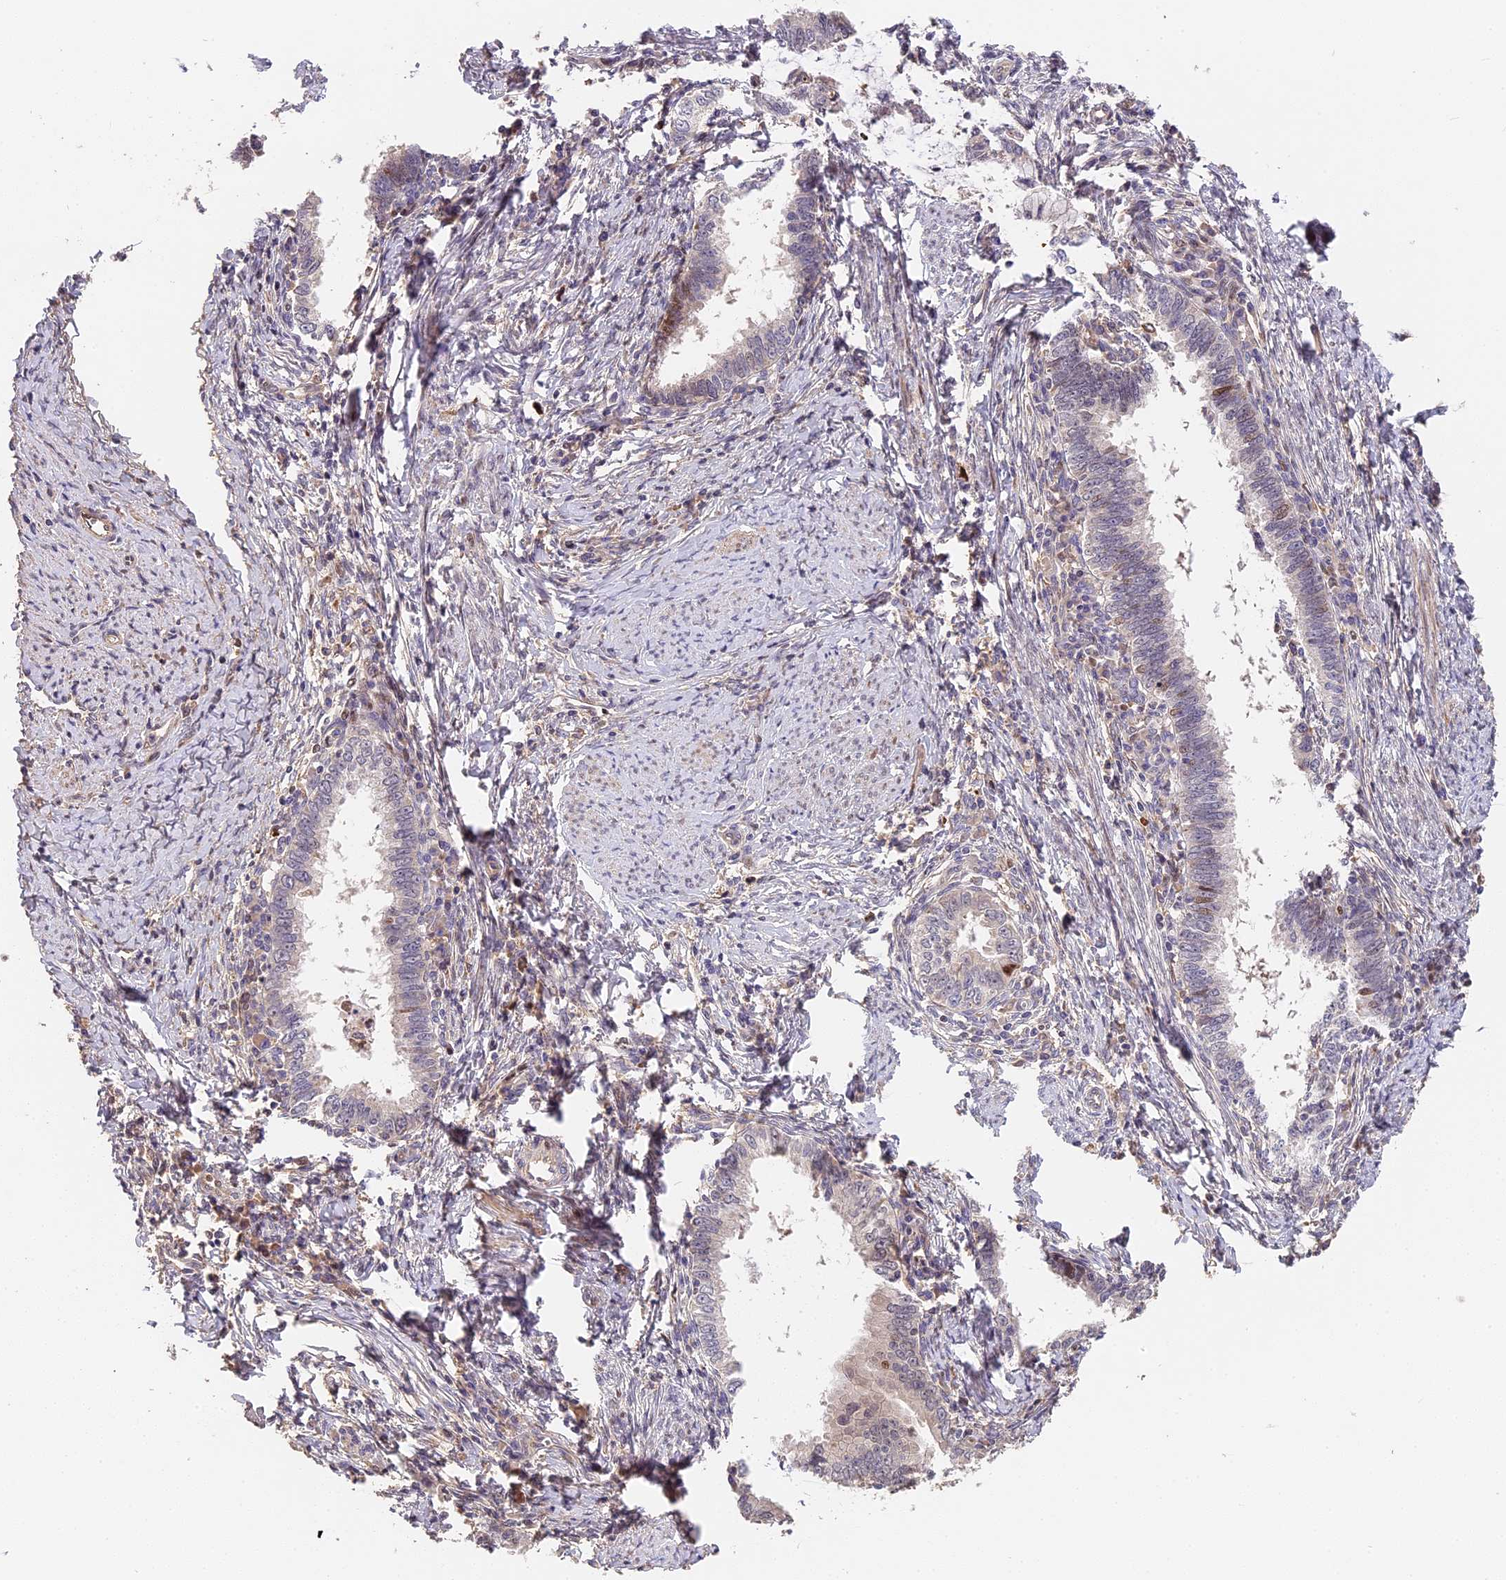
{"staining": {"intensity": "weak", "quantity": "<25%", "location": "cytoplasmic/membranous"}, "tissue": "cervical cancer", "cell_type": "Tumor cells", "image_type": "cancer", "snomed": [{"axis": "morphology", "description": "Adenocarcinoma, NOS"}, {"axis": "topography", "description": "Cervix"}], "caption": "Histopathology image shows no protein positivity in tumor cells of adenocarcinoma (cervical) tissue. (Stains: DAB (3,3'-diaminobenzidine) IHC with hematoxylin counter stain, Microscopy: brightfield microscopy at high magnification).", "gene": "ARHGAP17", "patient": {"sex": "female", "age": 36}}